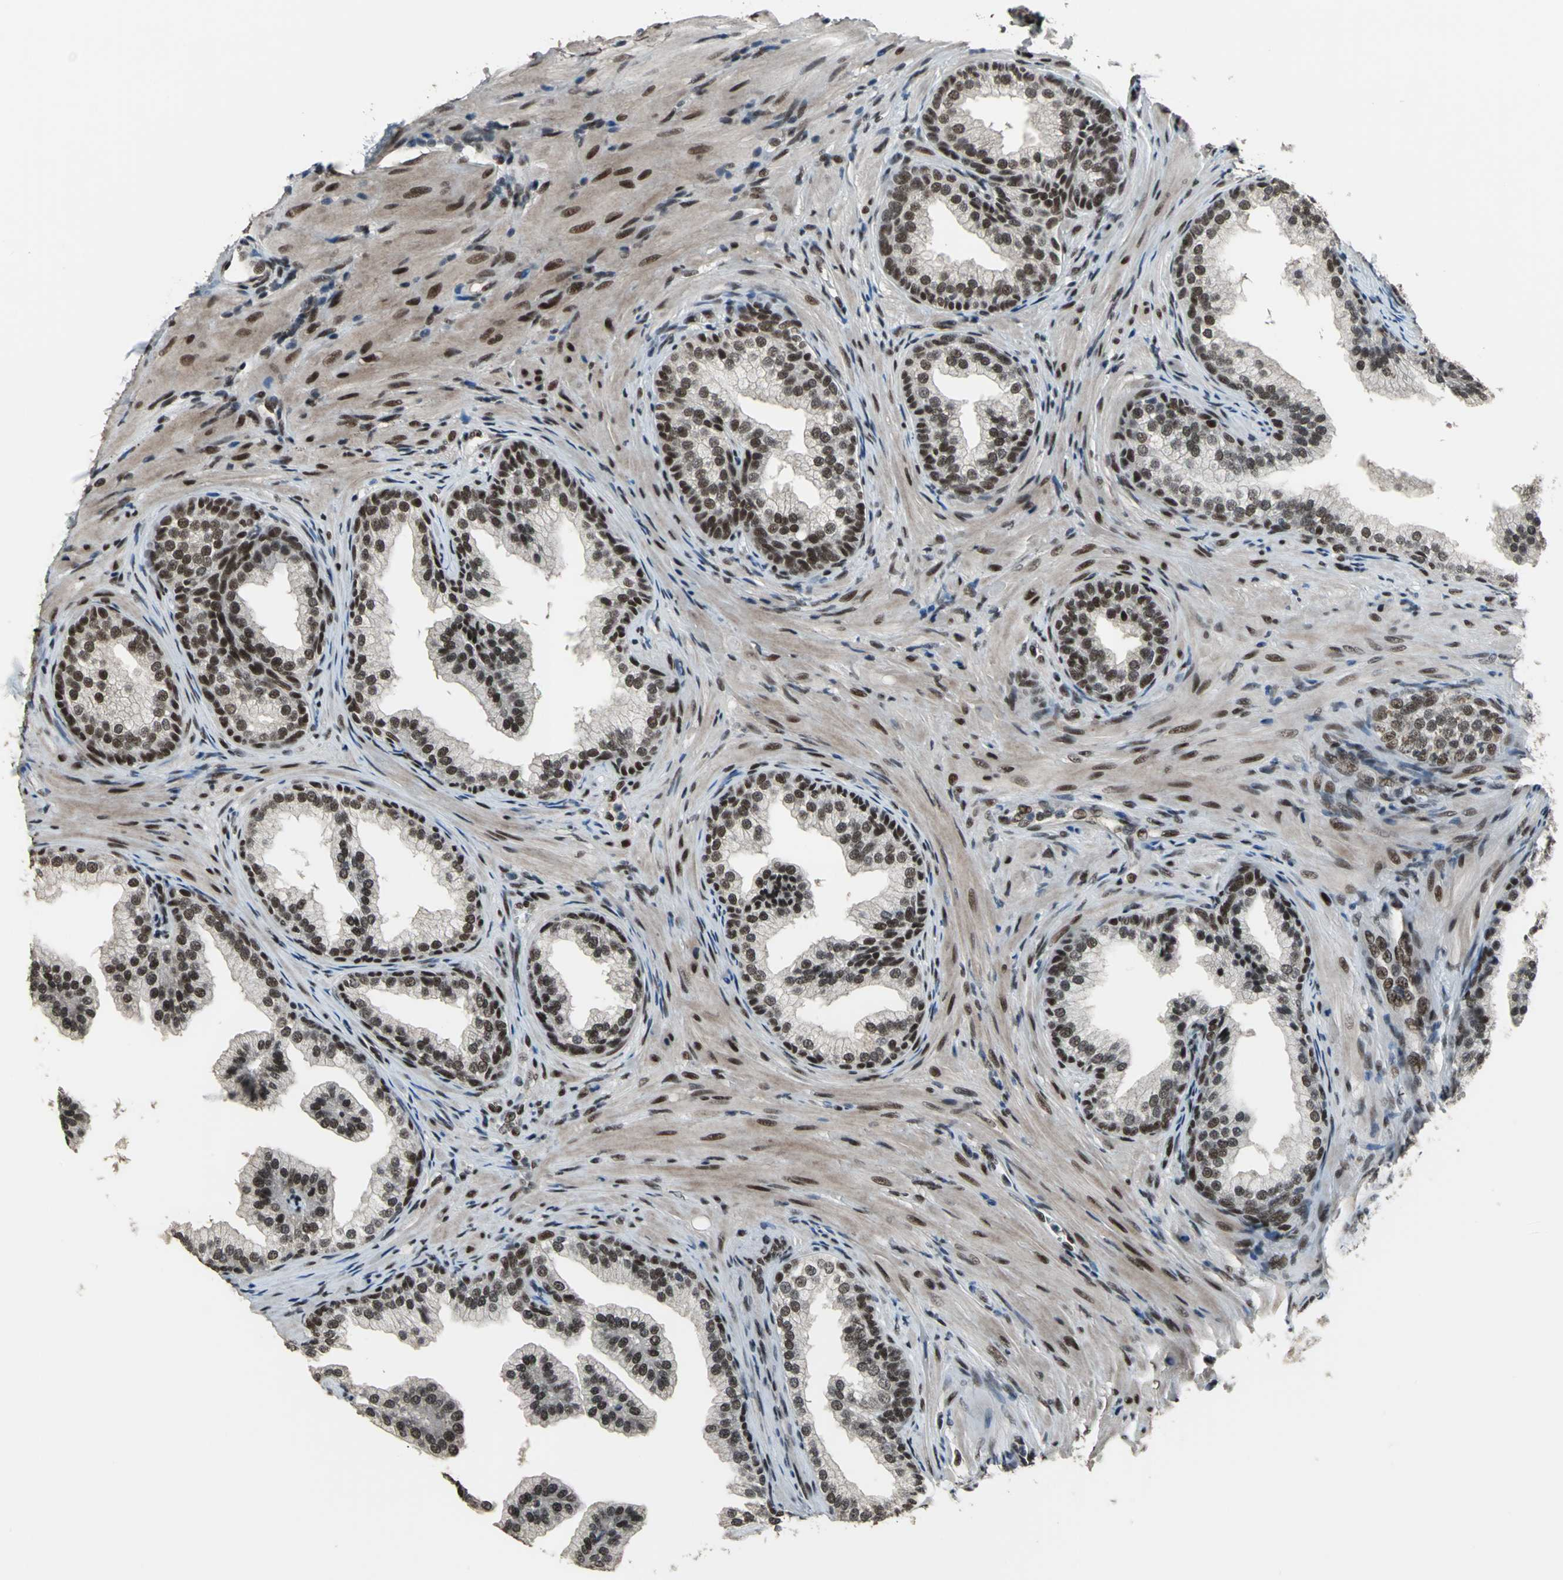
{"staining": {"intensity": "moderate", "quantity": "25%-75%", "location": "nuclear"}, "tissue": "prostate", "cell_type": "Glandular cells", "image_type": "normal", "snomed": [{"axis": "morphology", "description": "Normal tissue, NOS"}, {"axis": "topography", "description": "Prostate"}], "caption": "A brown stain shows moderate nuclear expression of a protein in glandular cells of normal prostate.", "gene": "ELF2", "patient": {"sex": "male", "age": 76}}